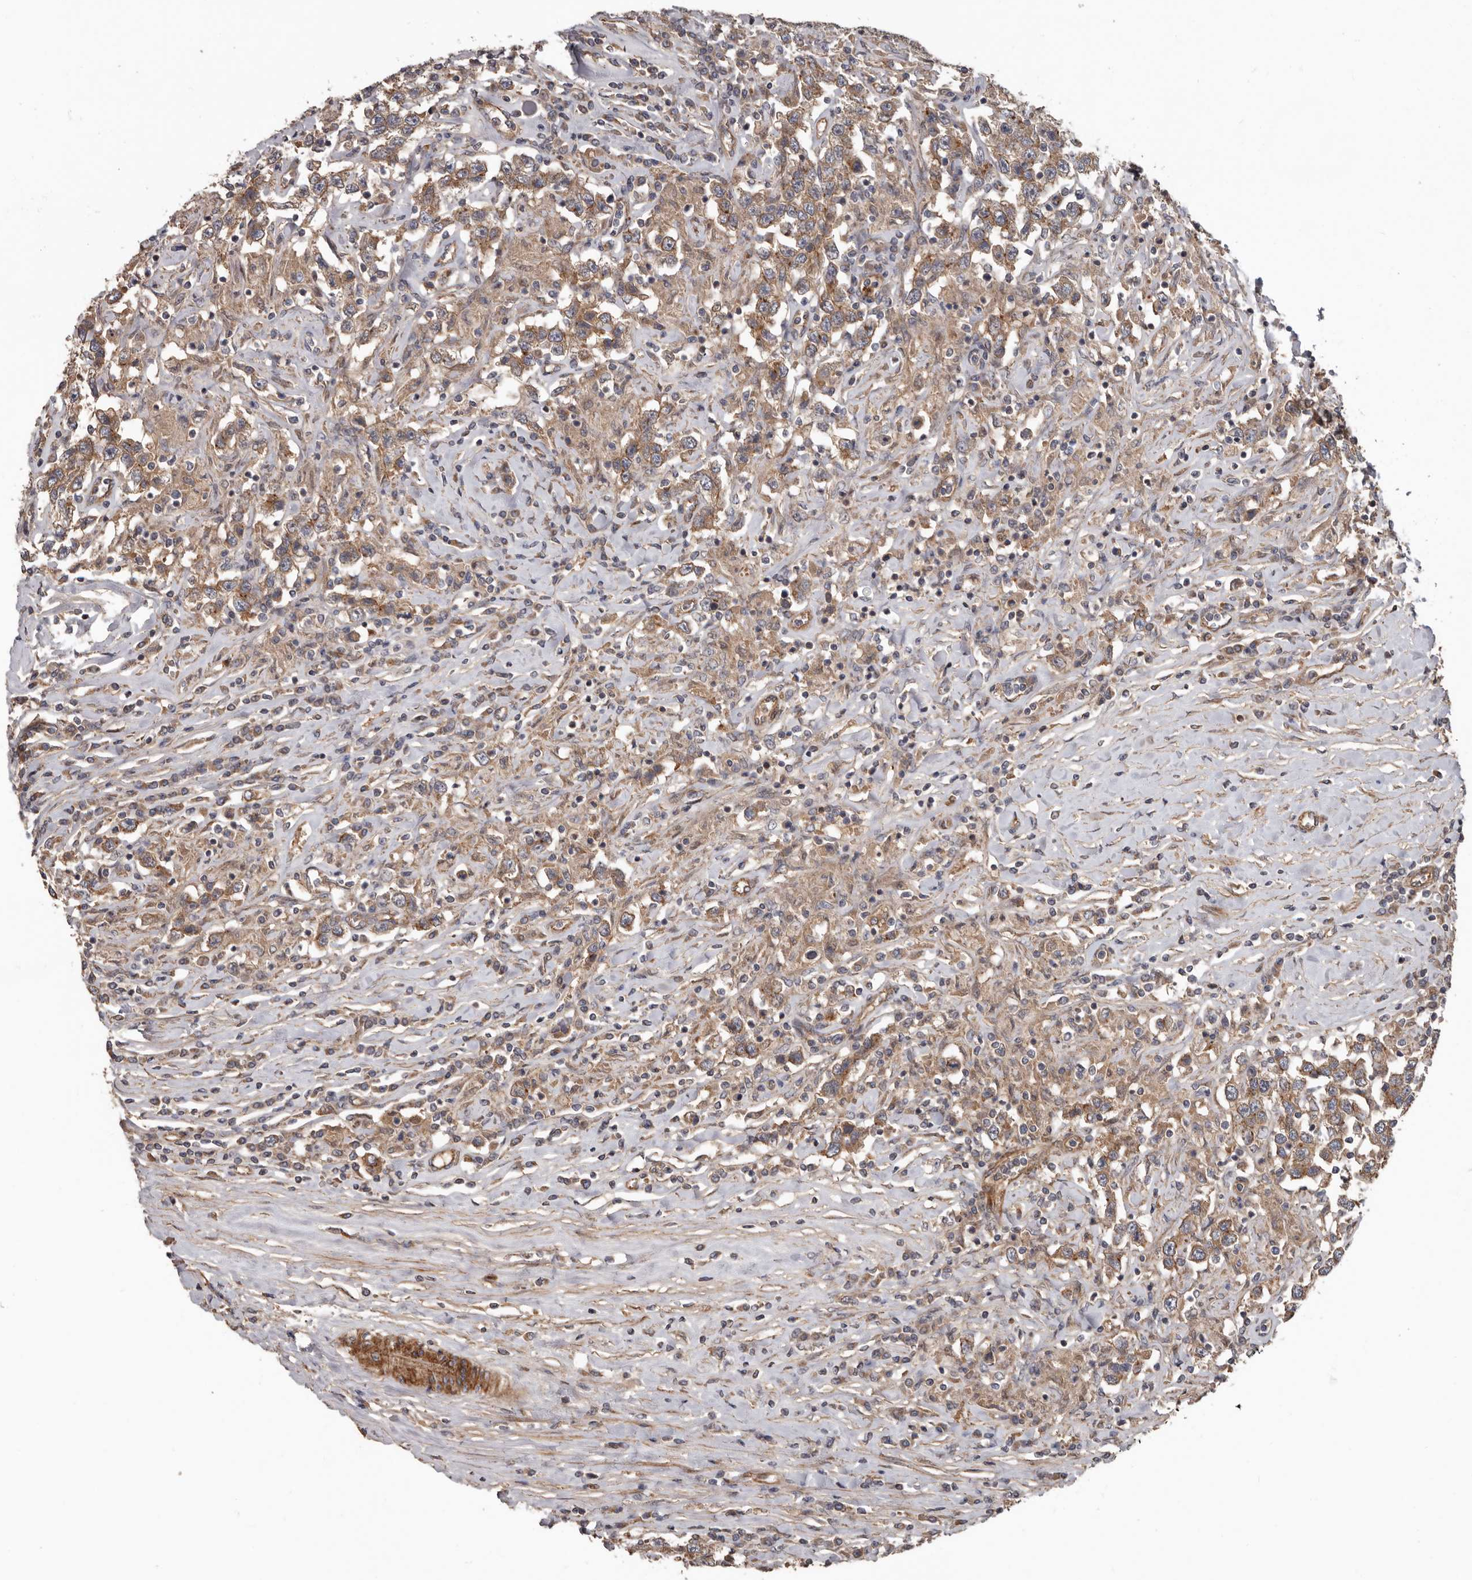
{"staining": {"intensity": "moderate", "quantity": ">75%", "location": "cytoplasmic/membranous"}, "tissue": "testis cancer", "cell_type": "Tumor cells", "image_type": "cancer", "snomed": [{"axis": "morphology", "description": "Seminoma, NOS"}, {"axis": "topography", "description": "Testis"}], "caption": "A high-resolution micrograph shows immunohistochemistry staining of testis cancer (seminoma), which shows moderate cytoplasmic/membranous expression in about >75% of tumor cells.", "gene": "ARHGEF5", "patient": {"sex": "male", "age": 41}}